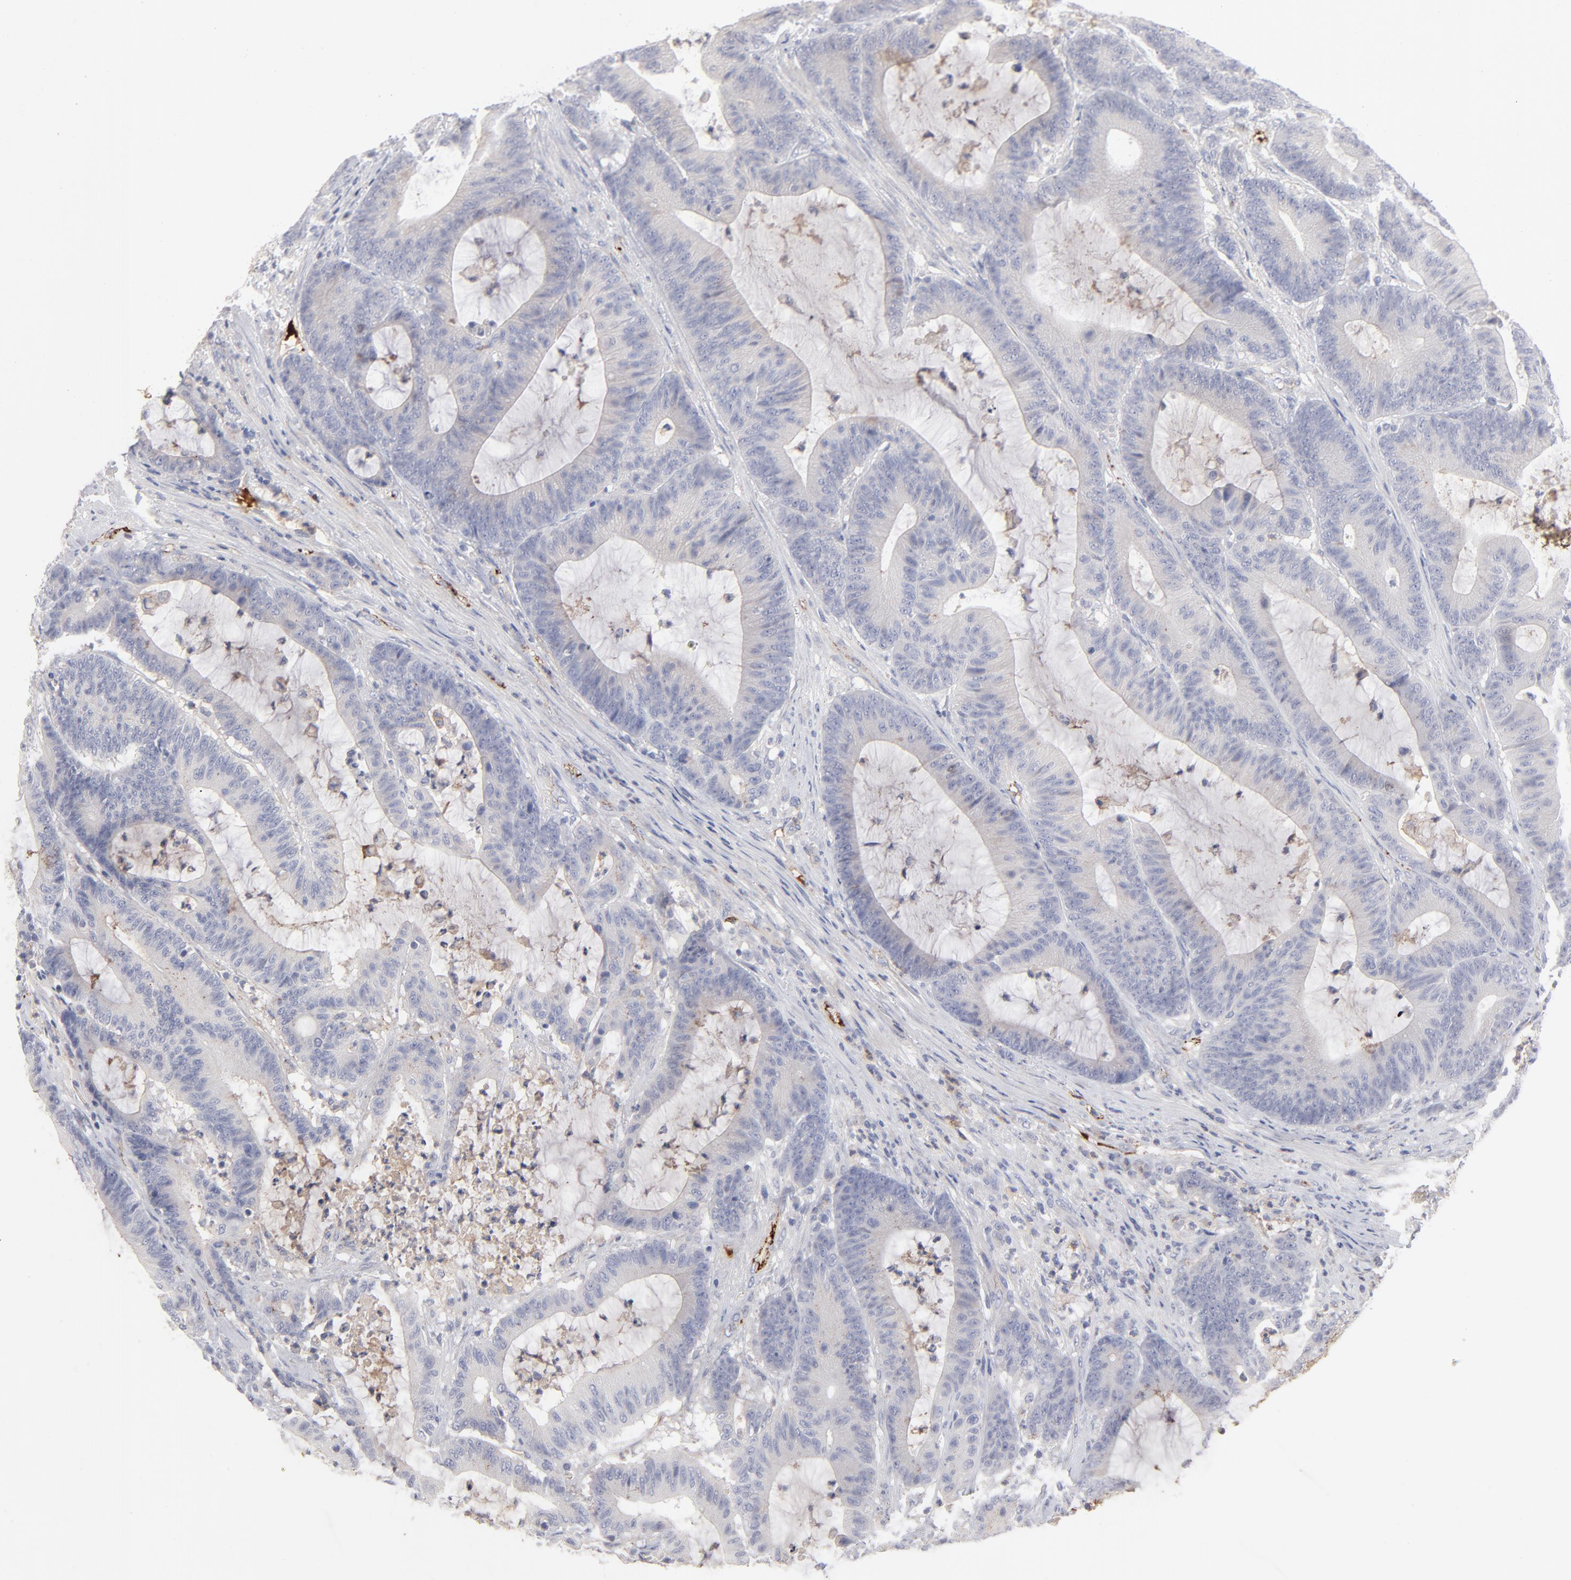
{"staining": {"intensity": "negative", "quantity": "none", "location": "none"}, "tissue": "colorectal cancer", "cell_type": "Tumor cells", "image_type": "cancer", "snomed": [{"axis": "morphology", "description": "Adenocarcinoma, NOS"}, {"axis": "topography", "description": "Colon"}], "caption": "An image of colorectal cancer (adenocarcinoma) stained for a protein displays no brown staining in tumor cells.", "gene": "CCR3", "patient": {"sex": "female", "age": 84}}